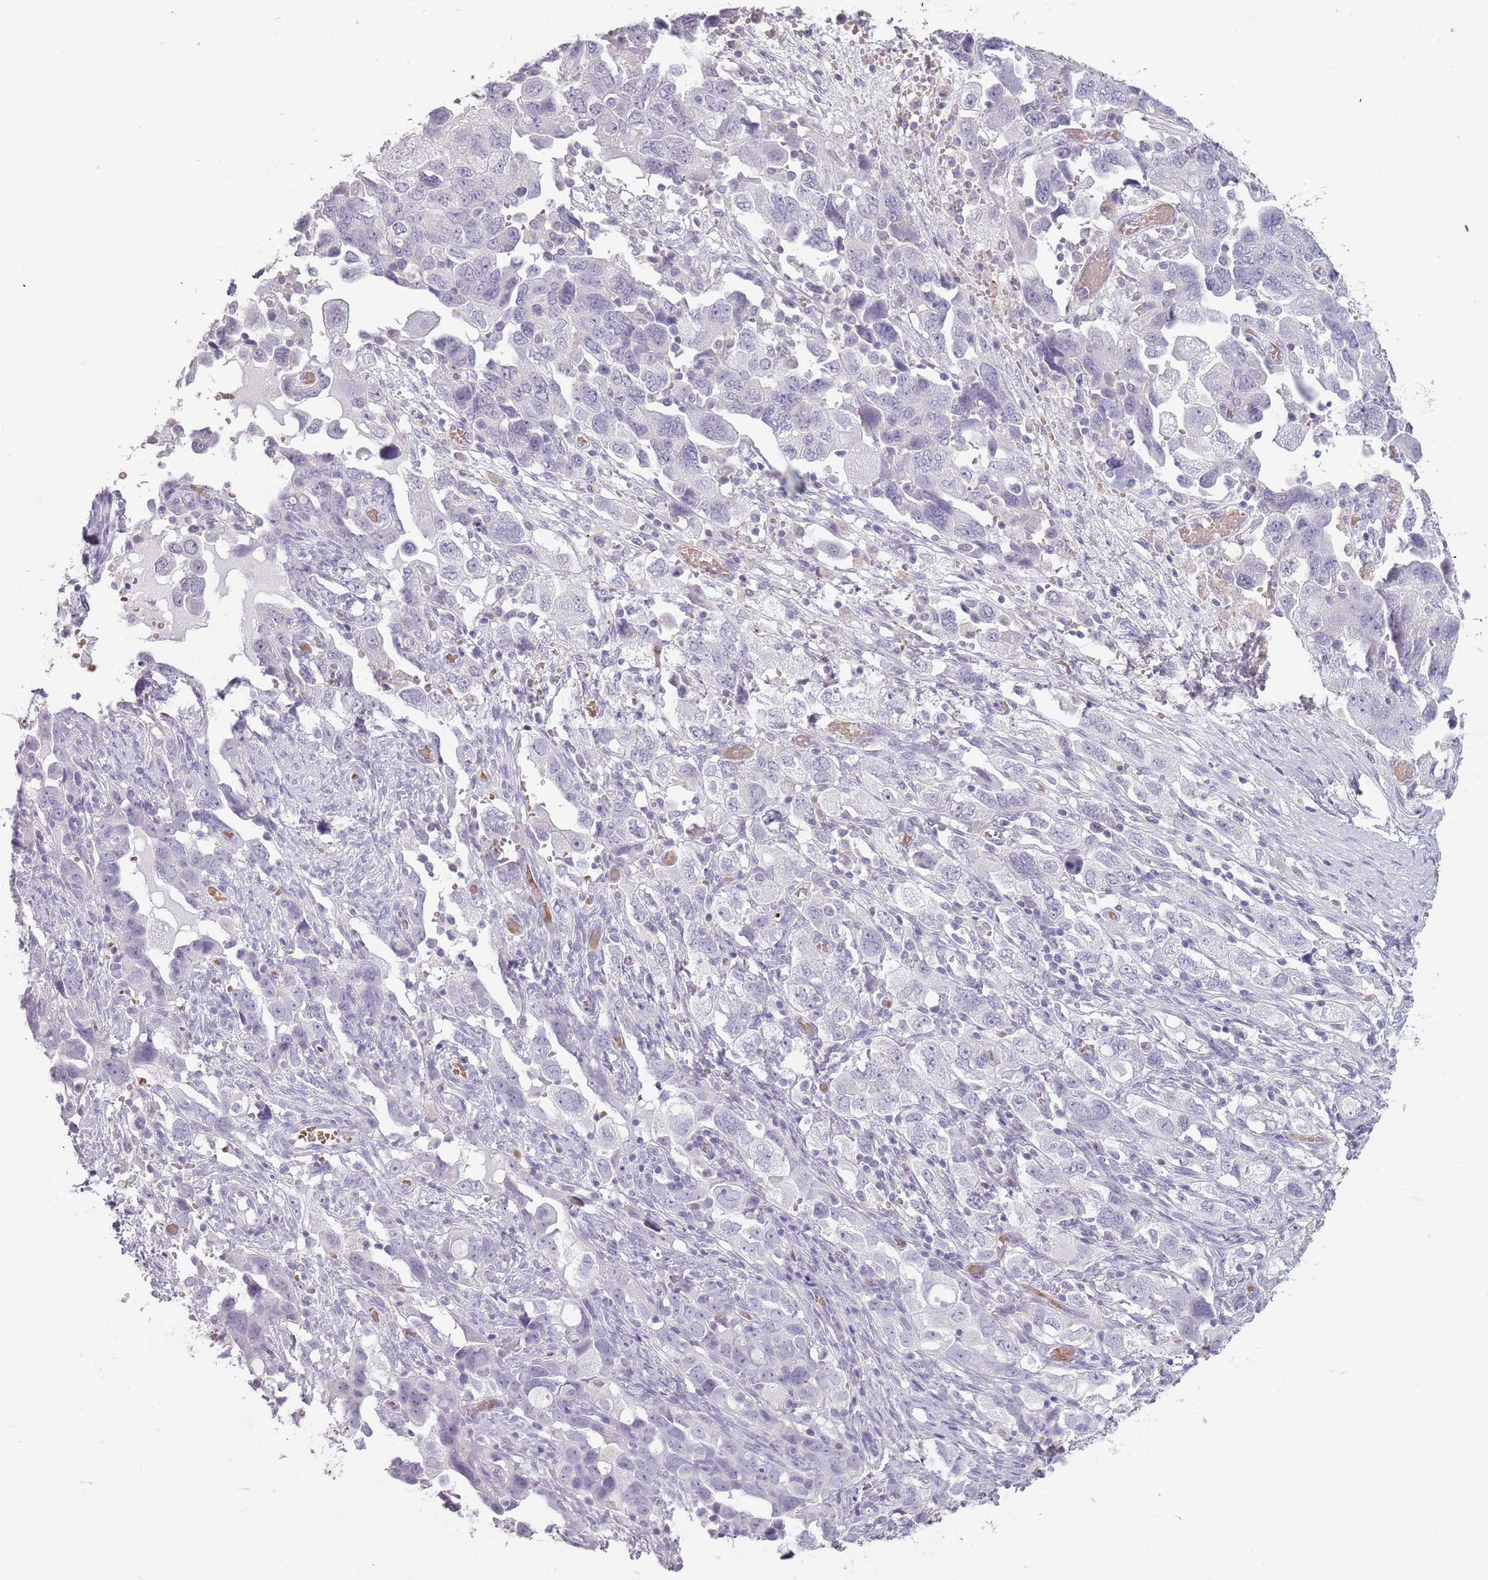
{"staining": {"intensity": "negative", "quantity": "none", "location": "none"}, "tissue": "ovarian cancer", "cell_type": "Tumor cells", "image_type": "cancer", "snomed": [{"axis": "morphology", "description": "Carcinoma, NOS"}, {"axis": "morphology", "description": "Cystadenocarcinoma, serous, NOS"}, {"axis": "topography", "description": "Ovary"}], "caption": "Tumor cells show no significant staining in ovarian serous cystadenocarcinoma.", "gene": "PIEZO1", "patient": {"sex": "female", "age": 69}}